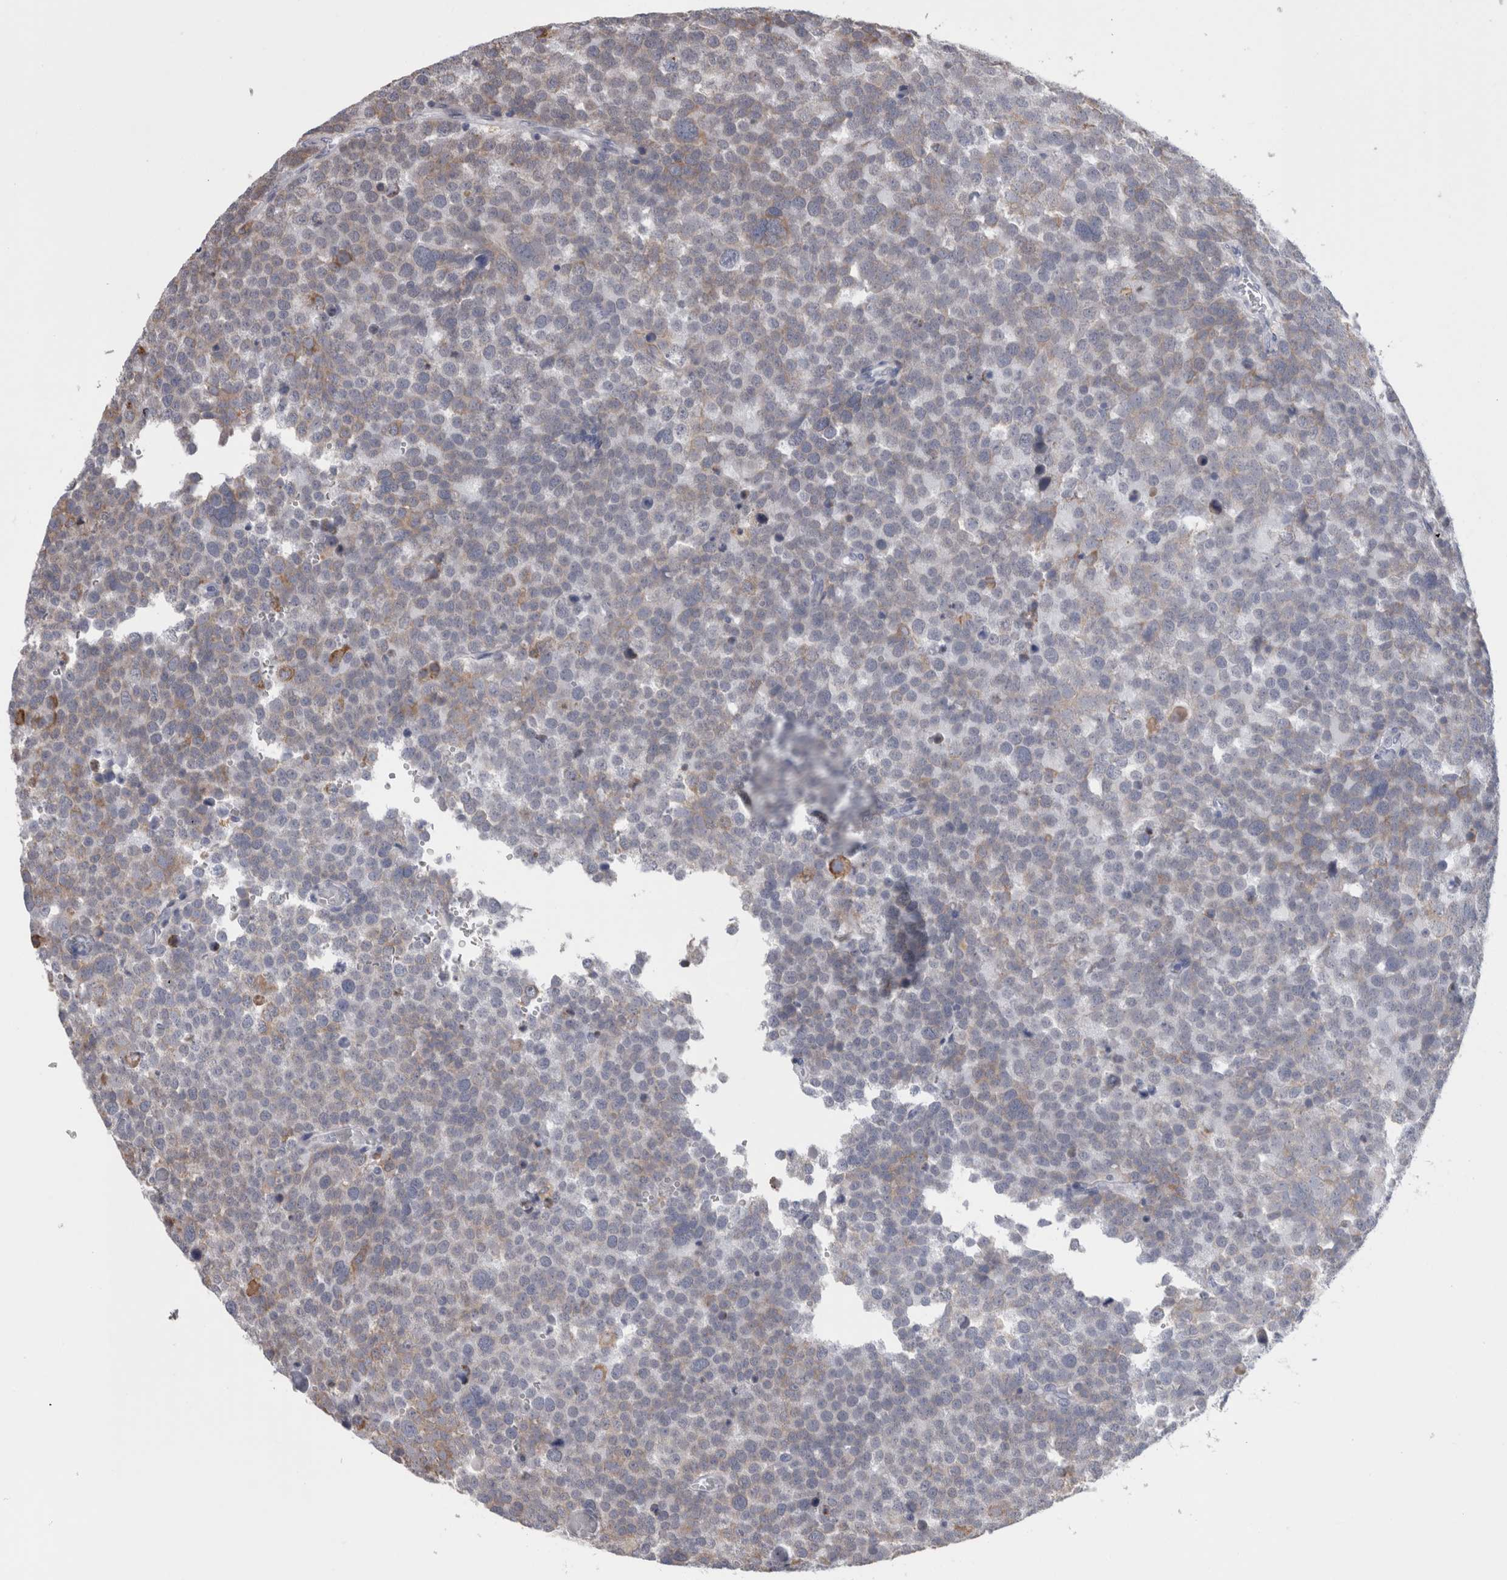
{"staining": {"intensity": "weak", "quantity": "<25%", "location": "cytoplasmic/membranous"}, "tissue": "testis cancer", "cell_type": "Tumor cells", "image_type": "cancer", "snomed": [{"axis": "morphology", "description": "Seminoma, NOS"}, {"axis": "topography", "description": "Testis"}], "caption": "High power microscopy photomicrograph of an immunohistochemistry image of testis cancer (seminoma), revealing no significant expression in tumor cells.", "gene": "GDAP1", "patient": {"sex": "male", "age": 71}}